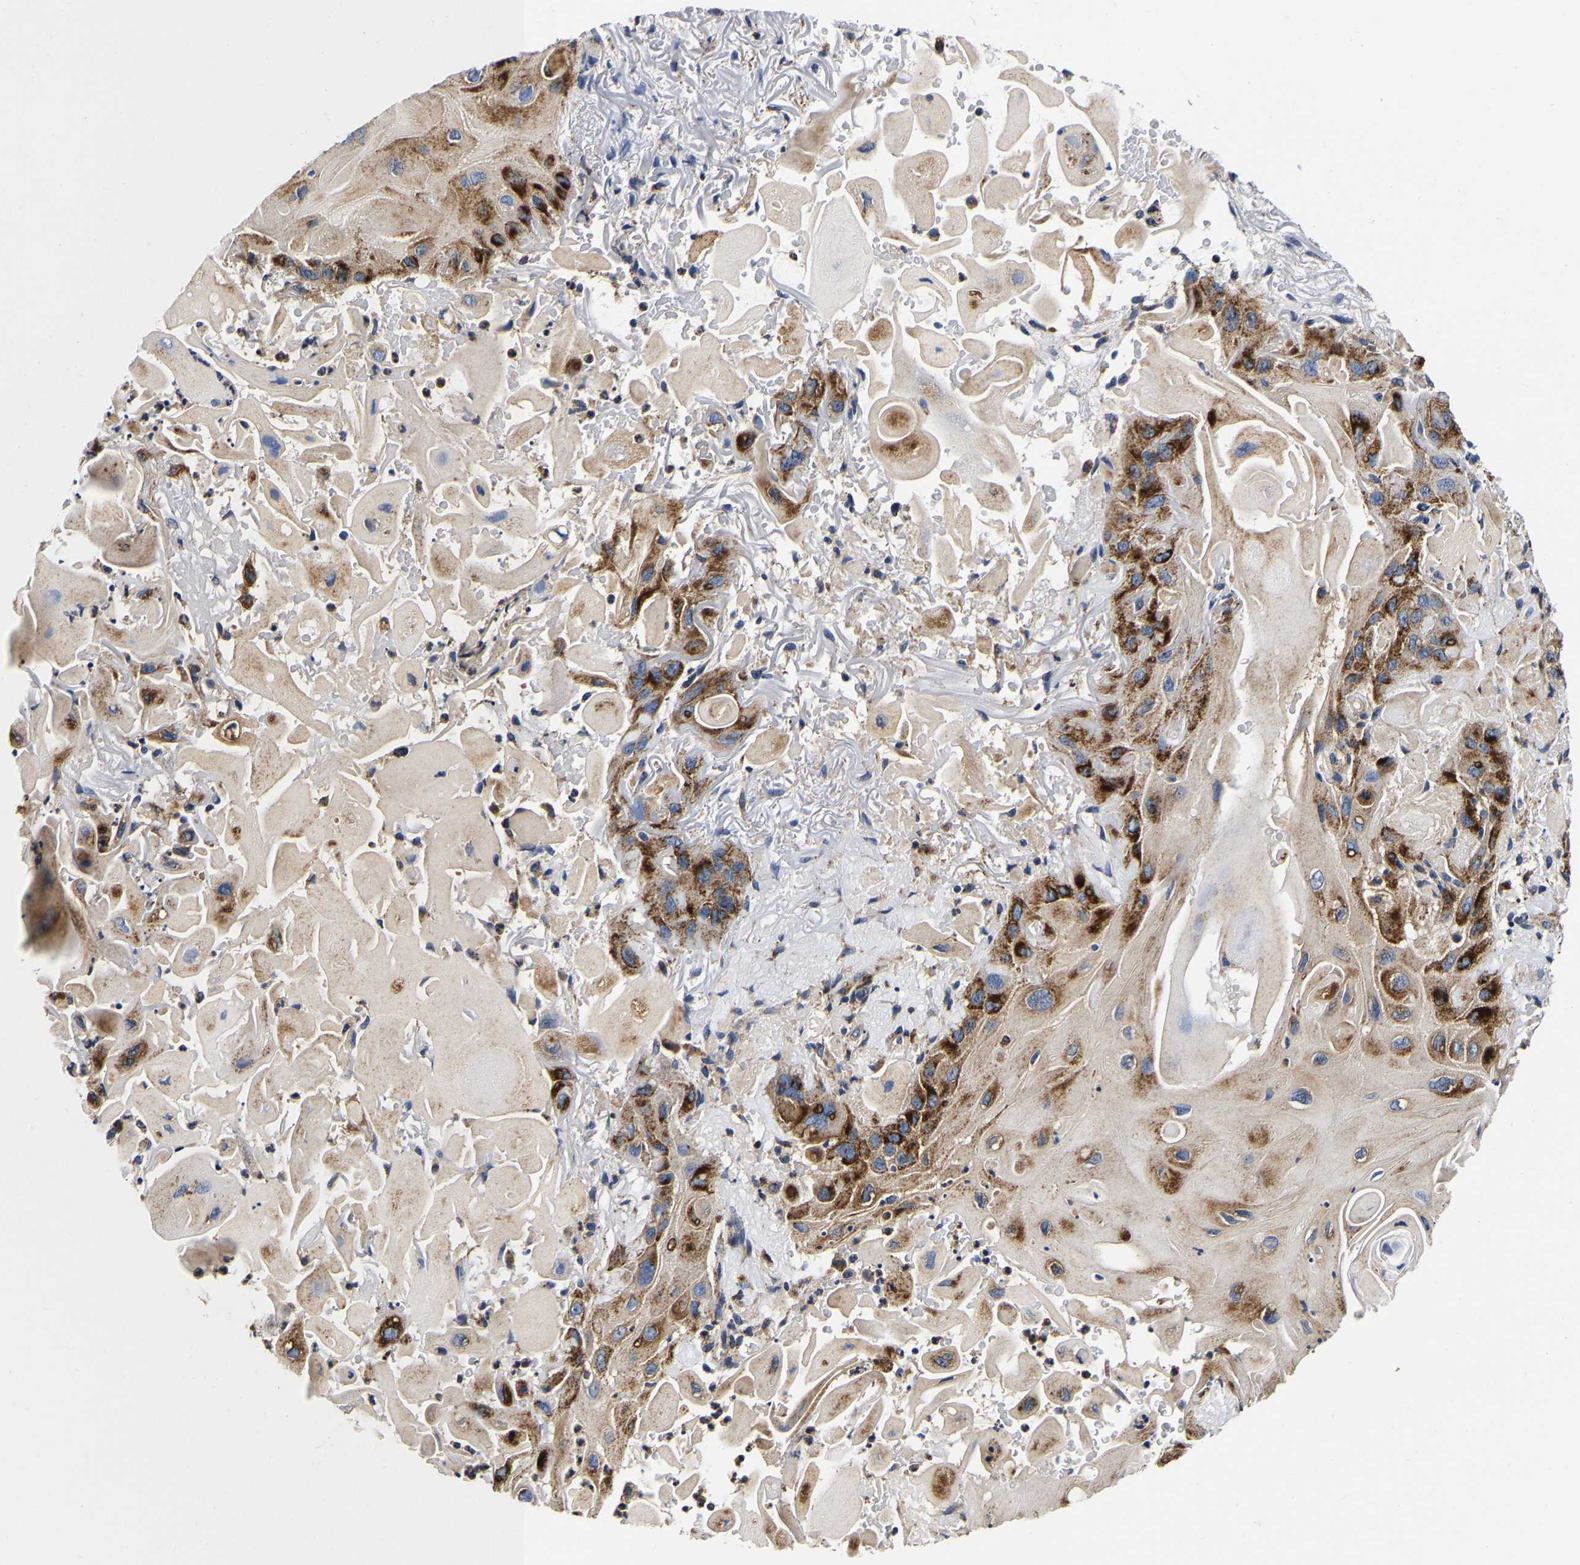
{"staining": {"intensity": "strong", "quantity": ">75%", "location": "cytoplasmic/membranous"}, "tissue": "skin cancer", "cell_type": "Tumor cells", "image_type": "cancer", "snomed": [{"axis": "morphology", "description": "Squamous cell carcinoma, NOS"}, {"axis": "topography", "description": "Skin"}], "caption": "A brown stain highlights strong cytoplasmic/membranous positivity of a protein in human skin cancer tumor cells. Nuclei are stained in blue.", "gene": "GRN", "patient": {"sex": "female", "age": 77}}